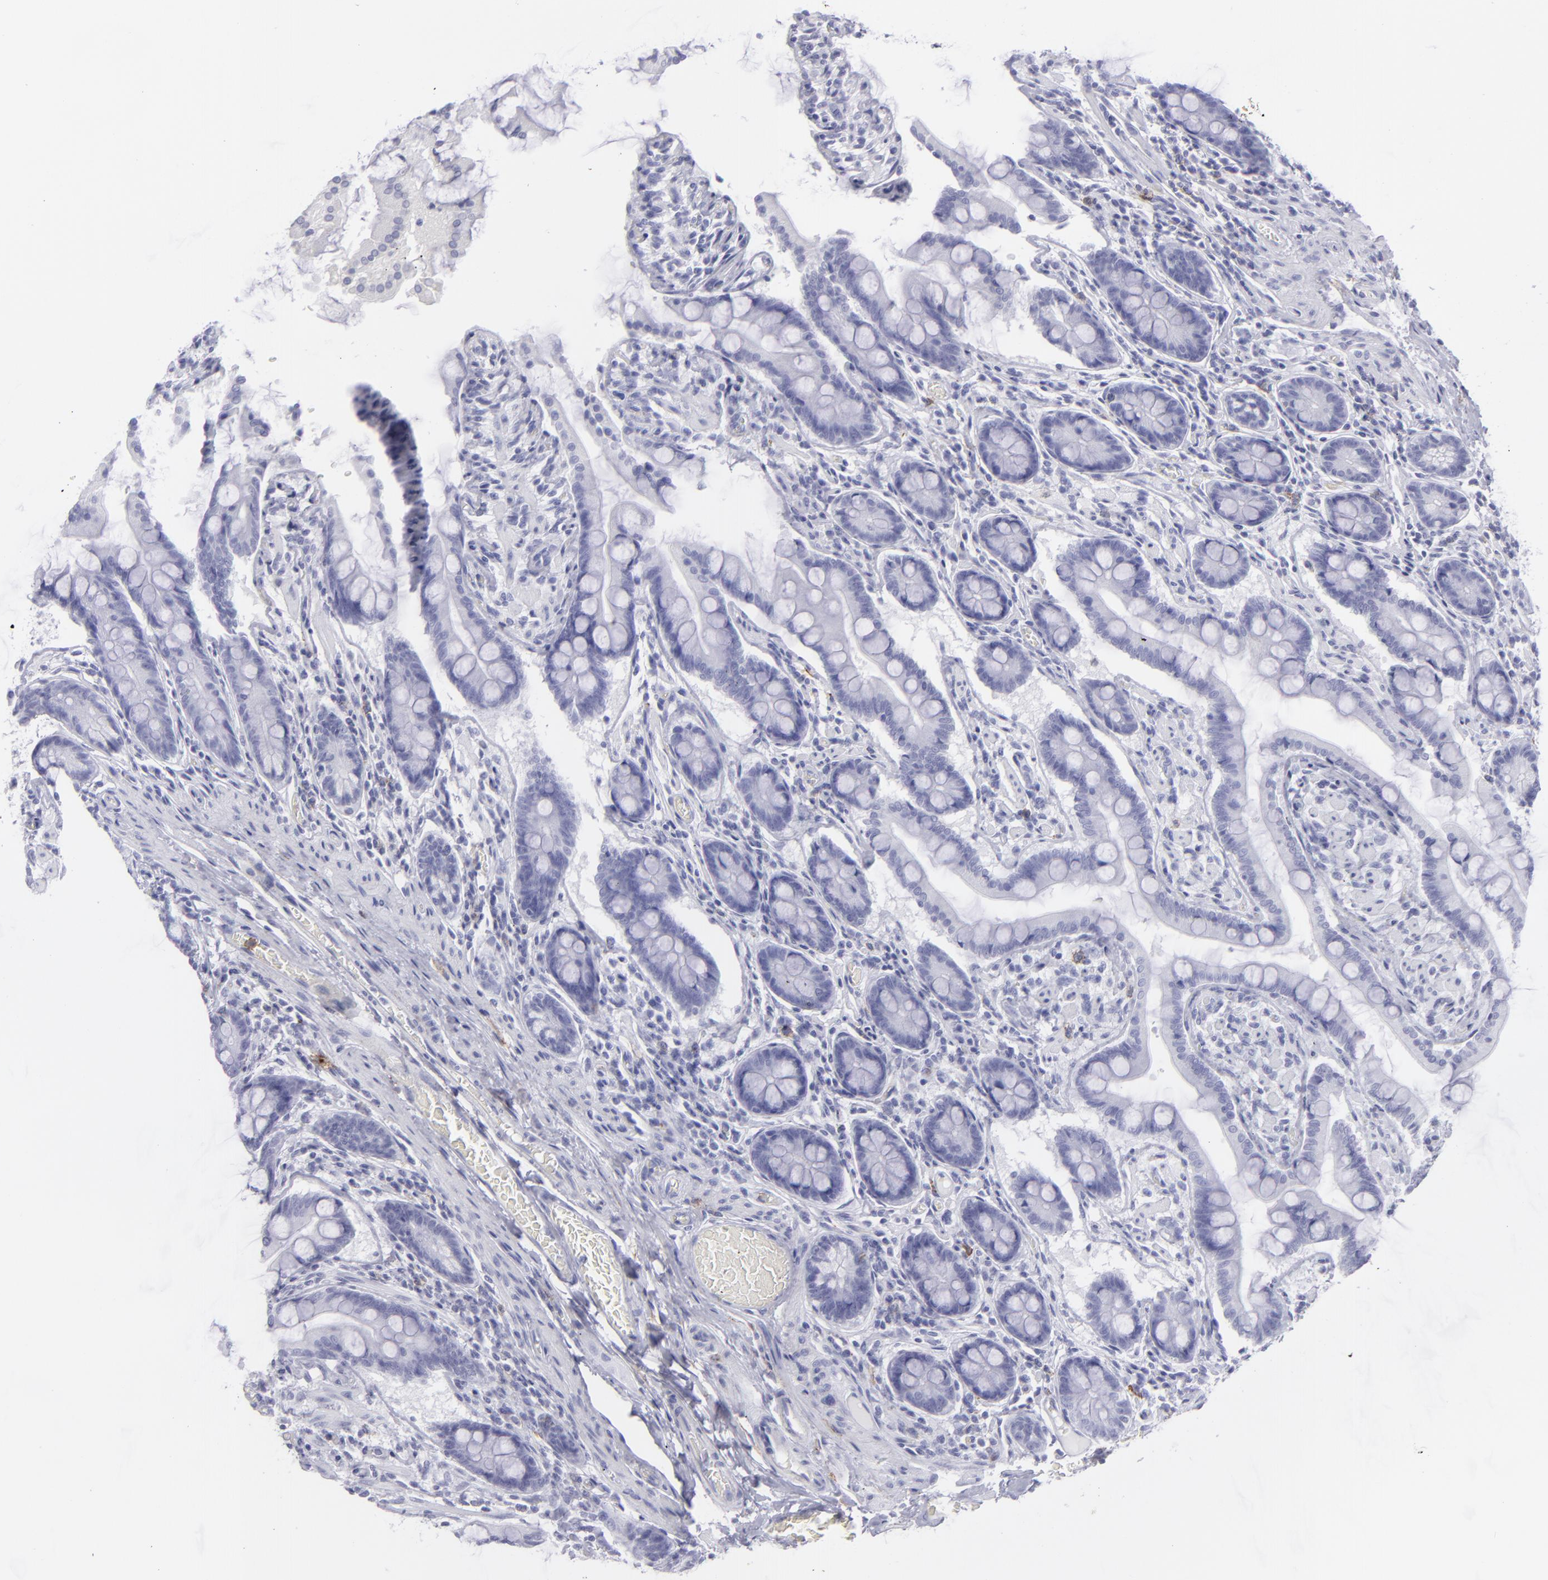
{"staining": {"intensity": "negative", "quantity": "none", "location": "none"}, "tissue": "small intestine", "cell_type": "Glandular cells", "image_type": "normal", "snomed": [{"axis": "morphology", "description": "Normal tissue, NOS"}, {"axis": "topography", "description": "Small intestine"}], "caption": "Image shows no significant protein expression in glandular cells of benign small intestine.", "gene": "SELPLG", "patient": {"sex": "male", "age": 41}}